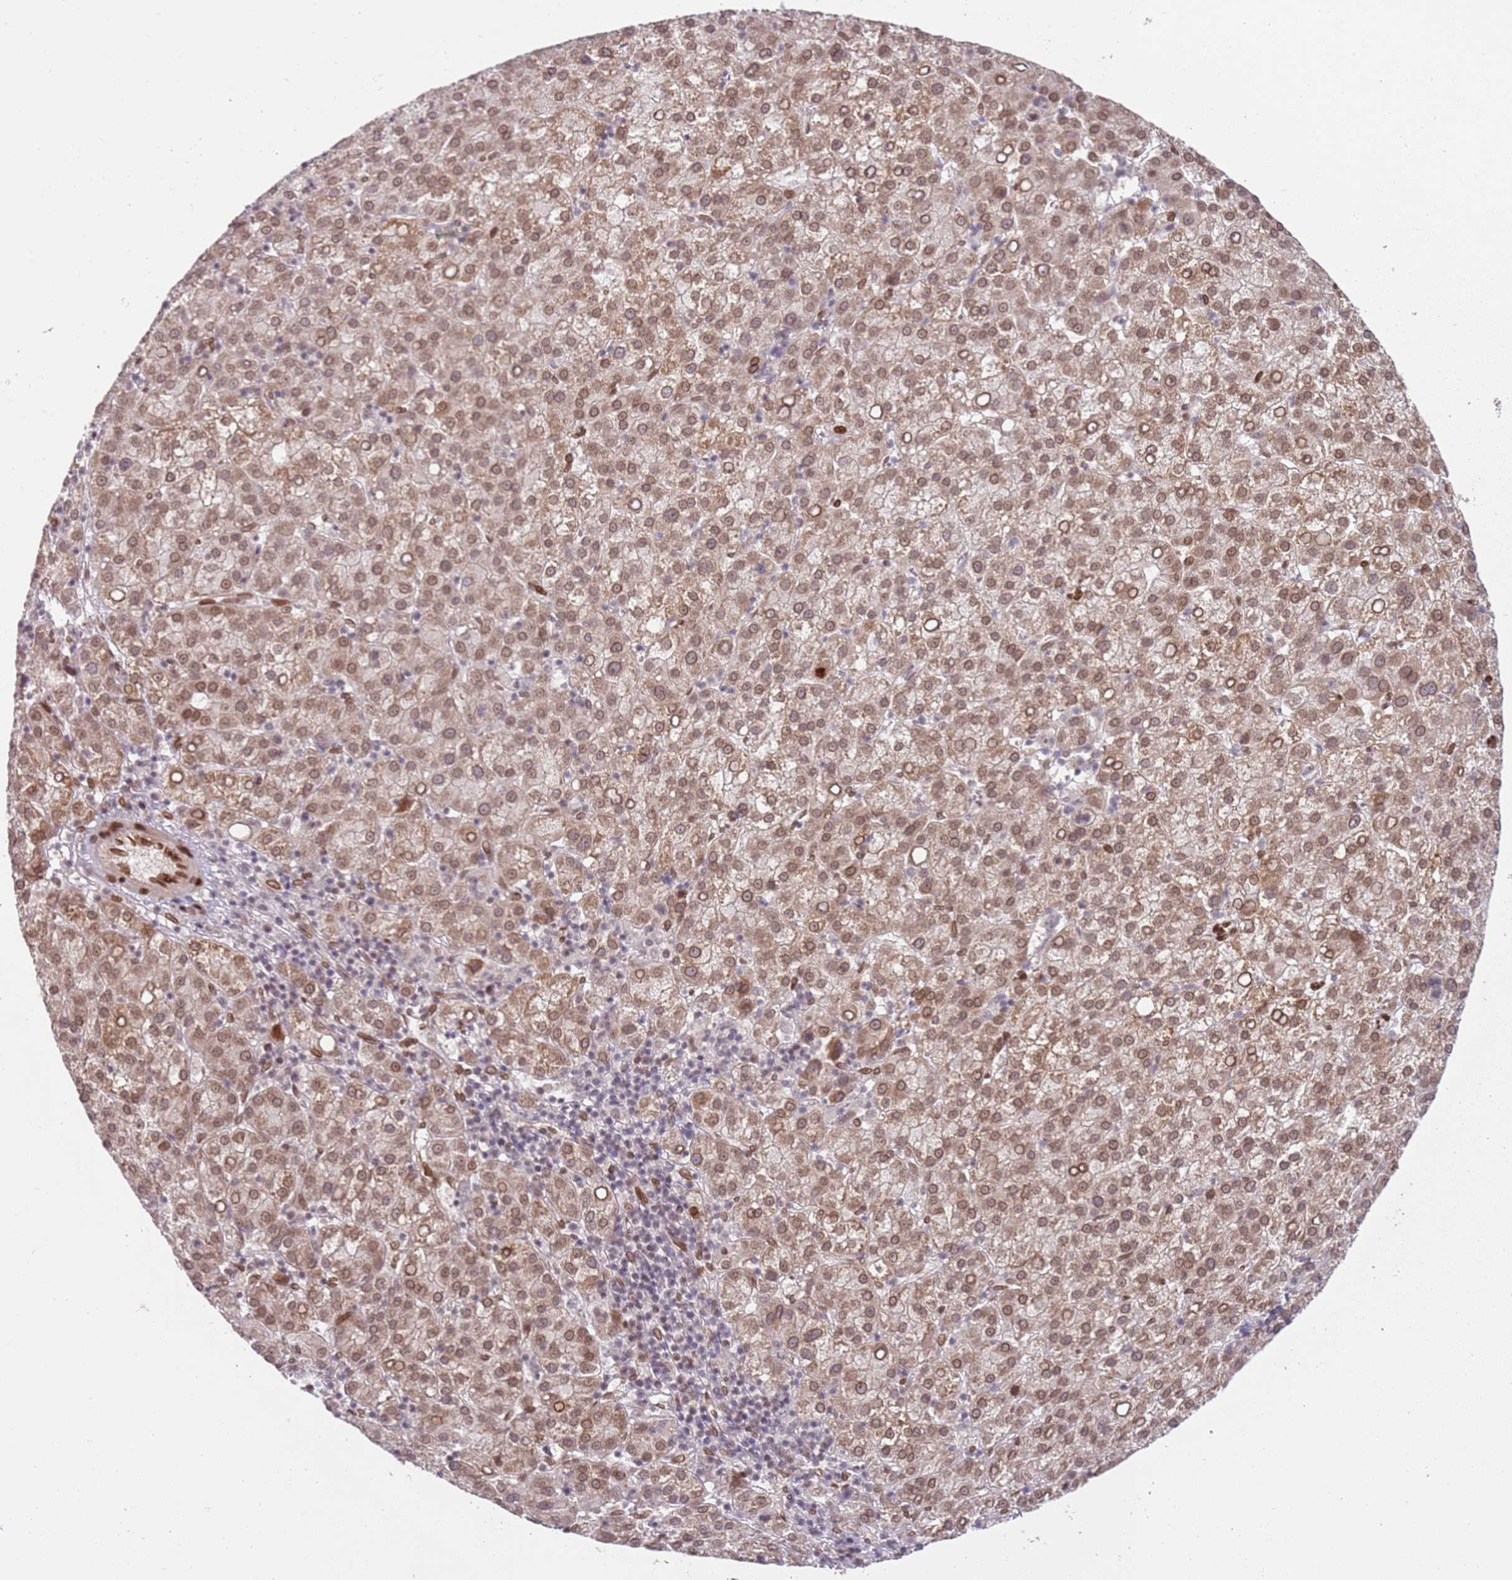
{"staining": {"intensity": "moderate", "quantity": ">75%", "location": "nuclear"}, "tissue": "liver cancer", "cell_type": "Tumor cells", "image_type": "cancer", "snomed": [{"axis": "morphology", "description": "Carcinoma, Hepatocellular, NOS"}, {"axis": "topography", "description": "Liver"}], "caption": "DAB immunohistochemical staining of human liver cancer displays moderate nuclear protein positivity in about >75% of tumor cells.", "gene": "TENT4A", "patient": {"sex": "female", "age": 58}}